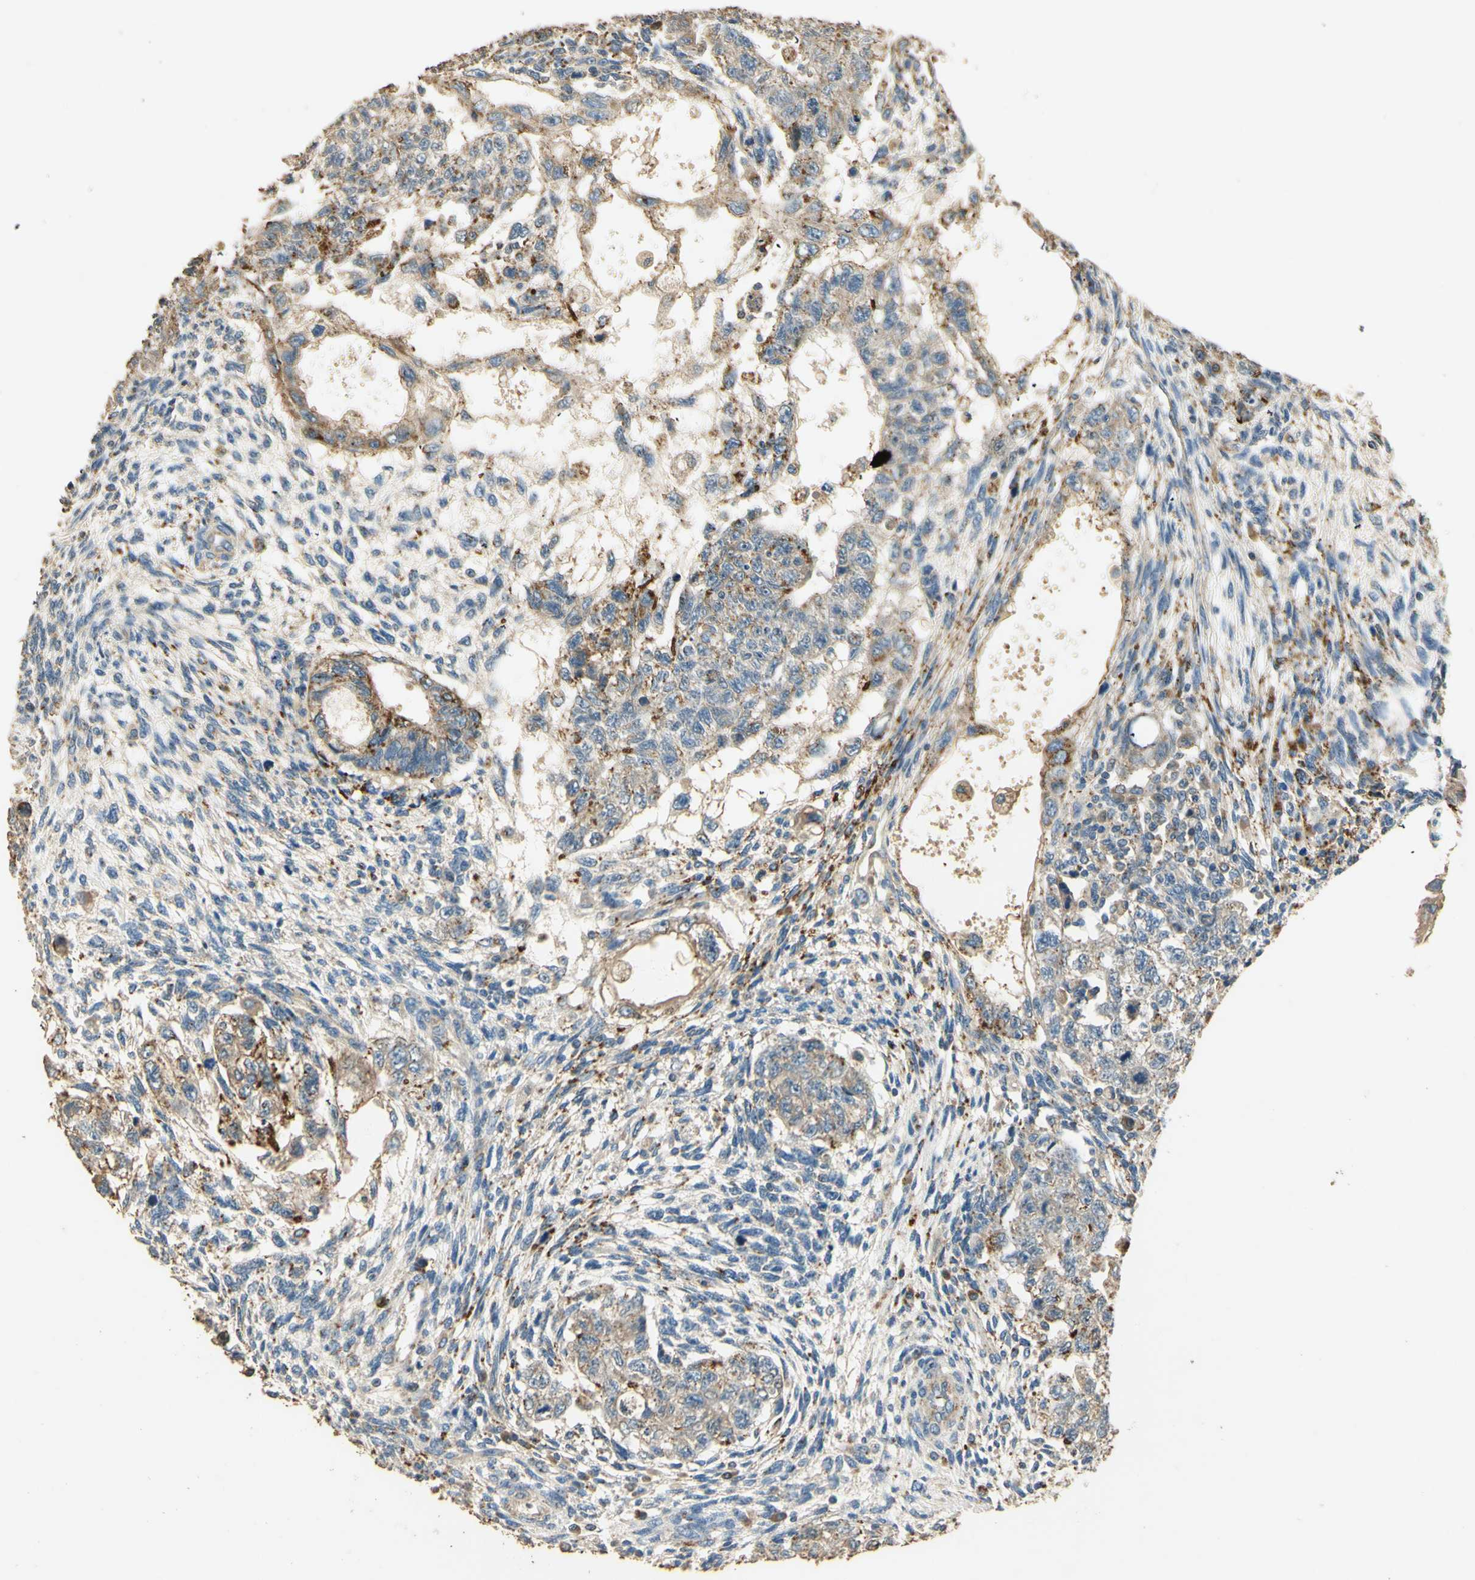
{"staining": {"intensity": "moderate", "quantity": "25%-75%", "location": "cytoplasmic/membranous"}, "tissue": "testis cancer", "cell_type": "Tumor cells", "image_type": "cancer", "snomed": [{"axis": "morphology", "description": "Normal tissue, NOS"}, {"axis": "morphology", "description": "Carcinoma, Embryonal, NOS"}, {"axis": "topography", "description": "Testis"}], "caption": "This image demonstrates IHC staining of human testis cancer (embryonal carcinoma), with medium moderate cytoplasmic/membranous expression in about 25%-75% of tumor cells.", "gene": "ARHGEF17", "patient": {"sex": "male", "age": 36}}